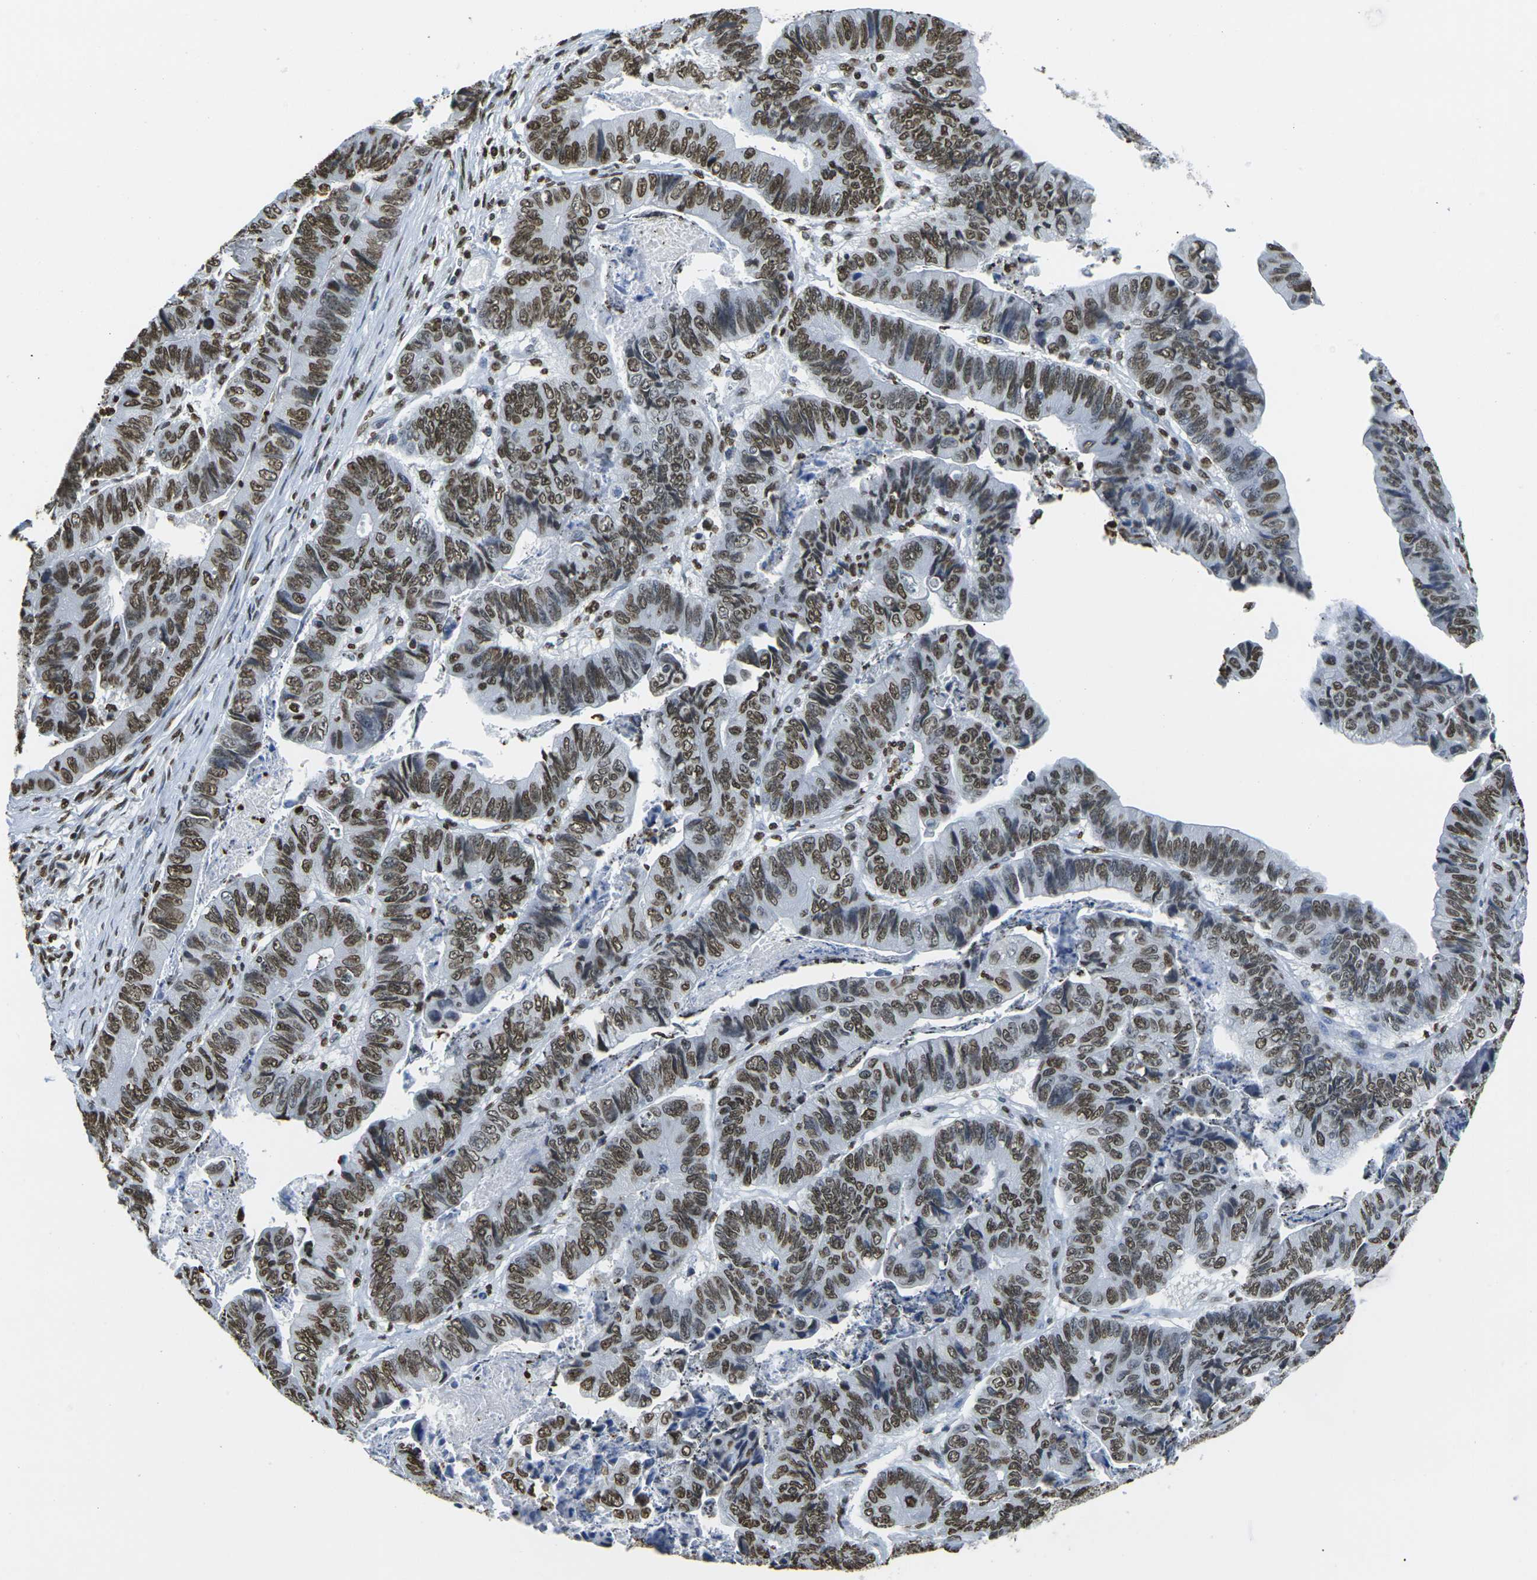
{"staining": {"intensity": "strong", "quantity": ">75%", "location": "nuclear"}, "tissue": "stomach cancer", "cell_type": "Tumor cells", "image_type": "cancer", "snomed": [{"axis": "morphology", "description": "Adenocarcinoma, NOS"}, {"axis": "topography", "description": "Stomach, lower"}], "caption": "There is high levels of strong nuclear positivity in tumor cells of adenocarcinoma (stomach), as demonstrated by immunohistochemical staining (brown color).", "gene": "DRAXIN", "patient": {"sex": "male", "age": 77}}